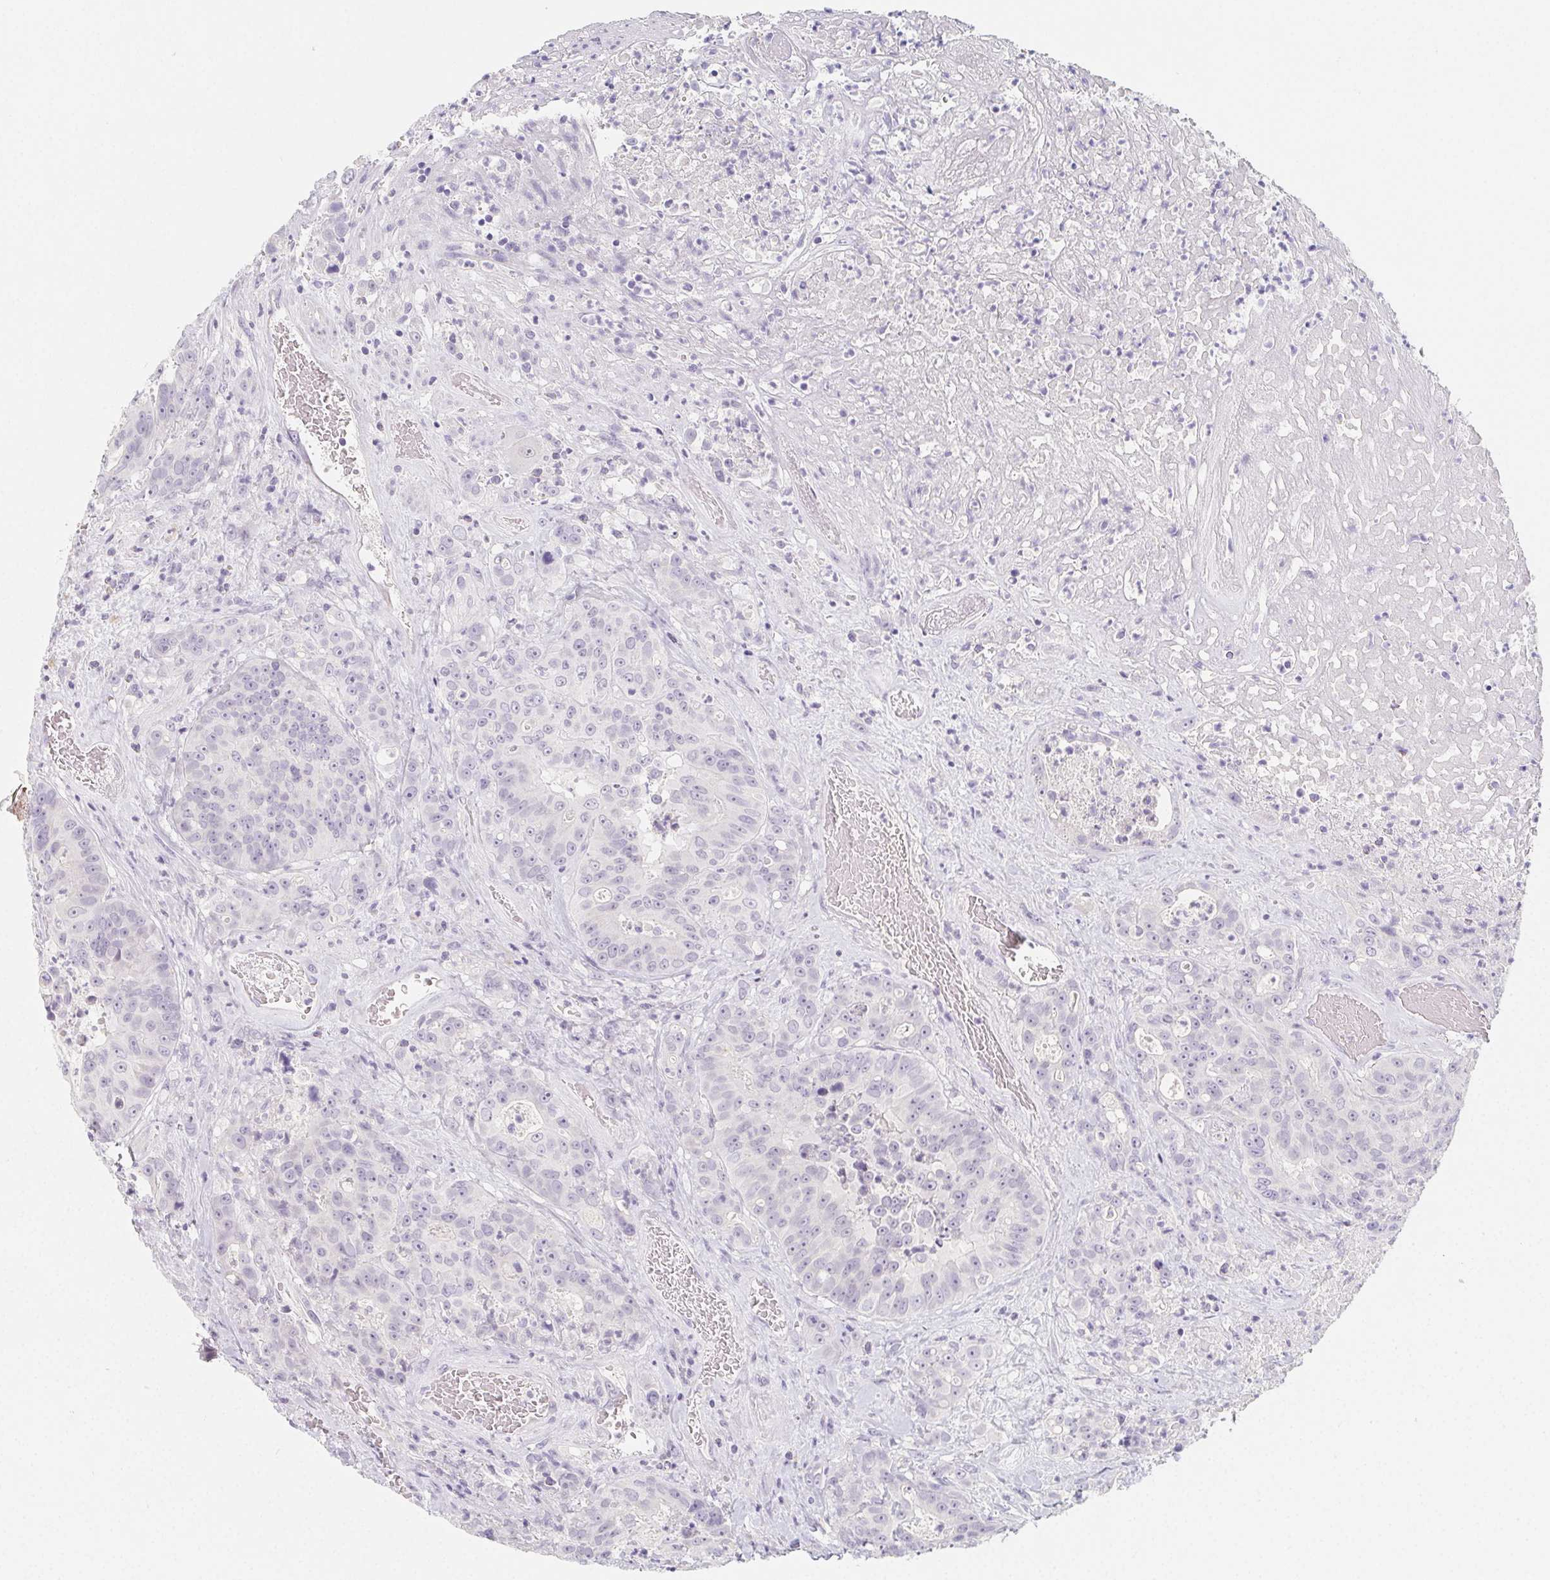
{"staining": {"intensity": "negative", "quantity": "none", "location": "none"}, "tissue": "colorectal cancer", "cell_type": "Tumor cells", "image_type": "cancer", "snomed": [{"axis": "morphology", "description": "Adenocarcinoma, NOS"}, {"axis": "topography", "description": "Rectum"}], "caption": "High magnification brightfield microscopy of colorectal cancer stained with DAB (brown) and counterstained with hematoxylin (blue): tumor cells show no significant staining.", "gene": "GLIPR1L1", "patient": {"sex": "female", "age": 62}}